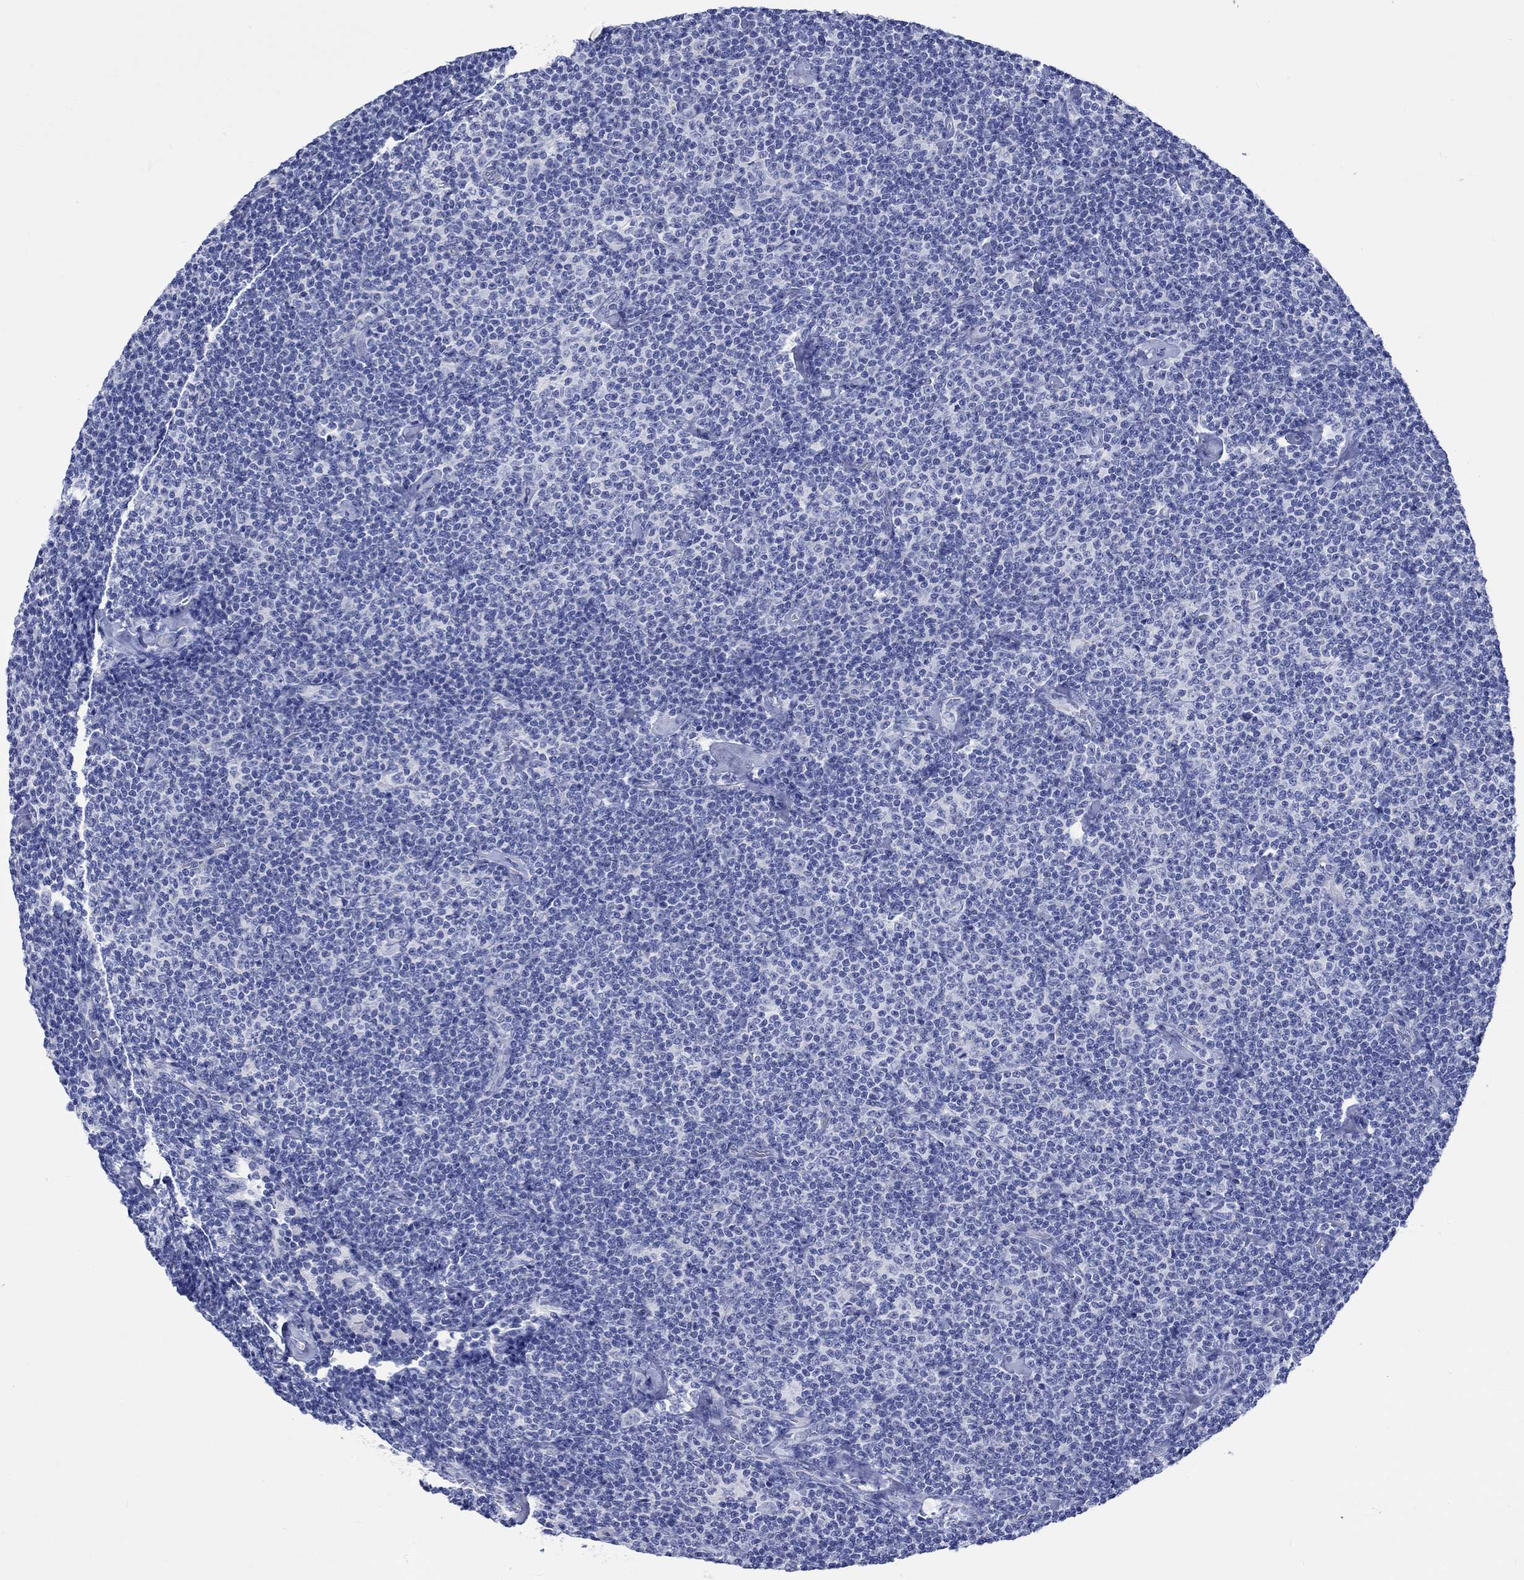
{"staining": {"intensity": "negative", "quantity": "none", "location": "none"}, "tissue": "lymphoma", "cell_type": "Tumor cells", "image_type": "cancer", "snomed": [{"axis": "morphology", "description": "Malignant lymphoma, non-Hodgkin's type, Low grade"}, {"axis": "topography", "description": "Lymph node"}], "caption": "Protein analysis of lymphoma displays no significant staining in tumor cells.", "gene": "CPLX2", "patient": {"sex": "male", "age": 81}}